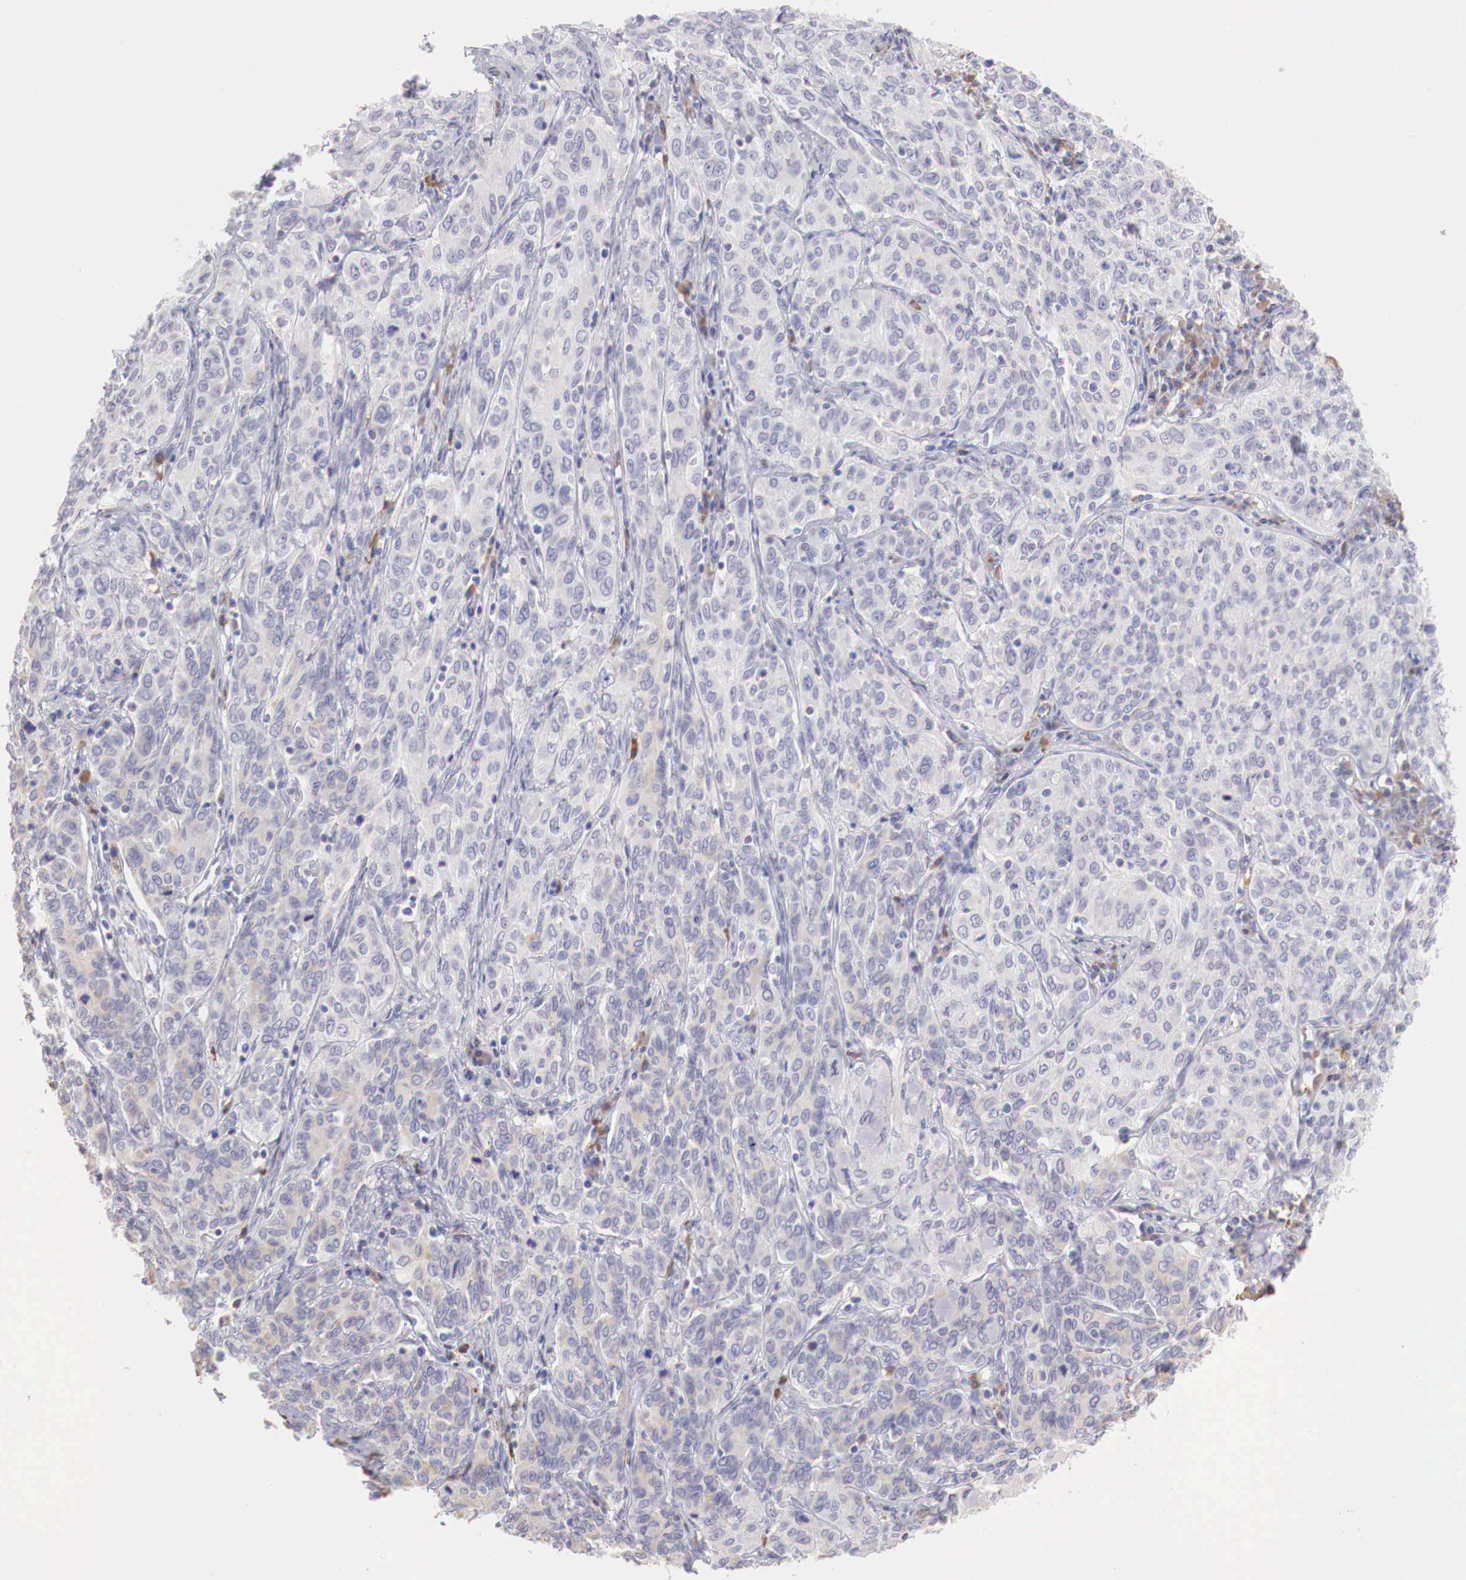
{"staining": {"intensity": "negative", "quantity": "none", "location": "none"}, "tissue": "cervical cancer", "cell_type": "Tumor cells", "image_type": "cancer", "snomed": [{"axis": "morphology", "description": "Squamous cell carcinoma, NOS"}, {"axis": "topography", "description": "Cervix"}], "caption": "An immunohistochemistry image of cervical cancer is shown. There is no staining in tumor cells of cervical cancer.", "gene": "XPNPEP2", "patient": {"sex": "female", "age": 38}}